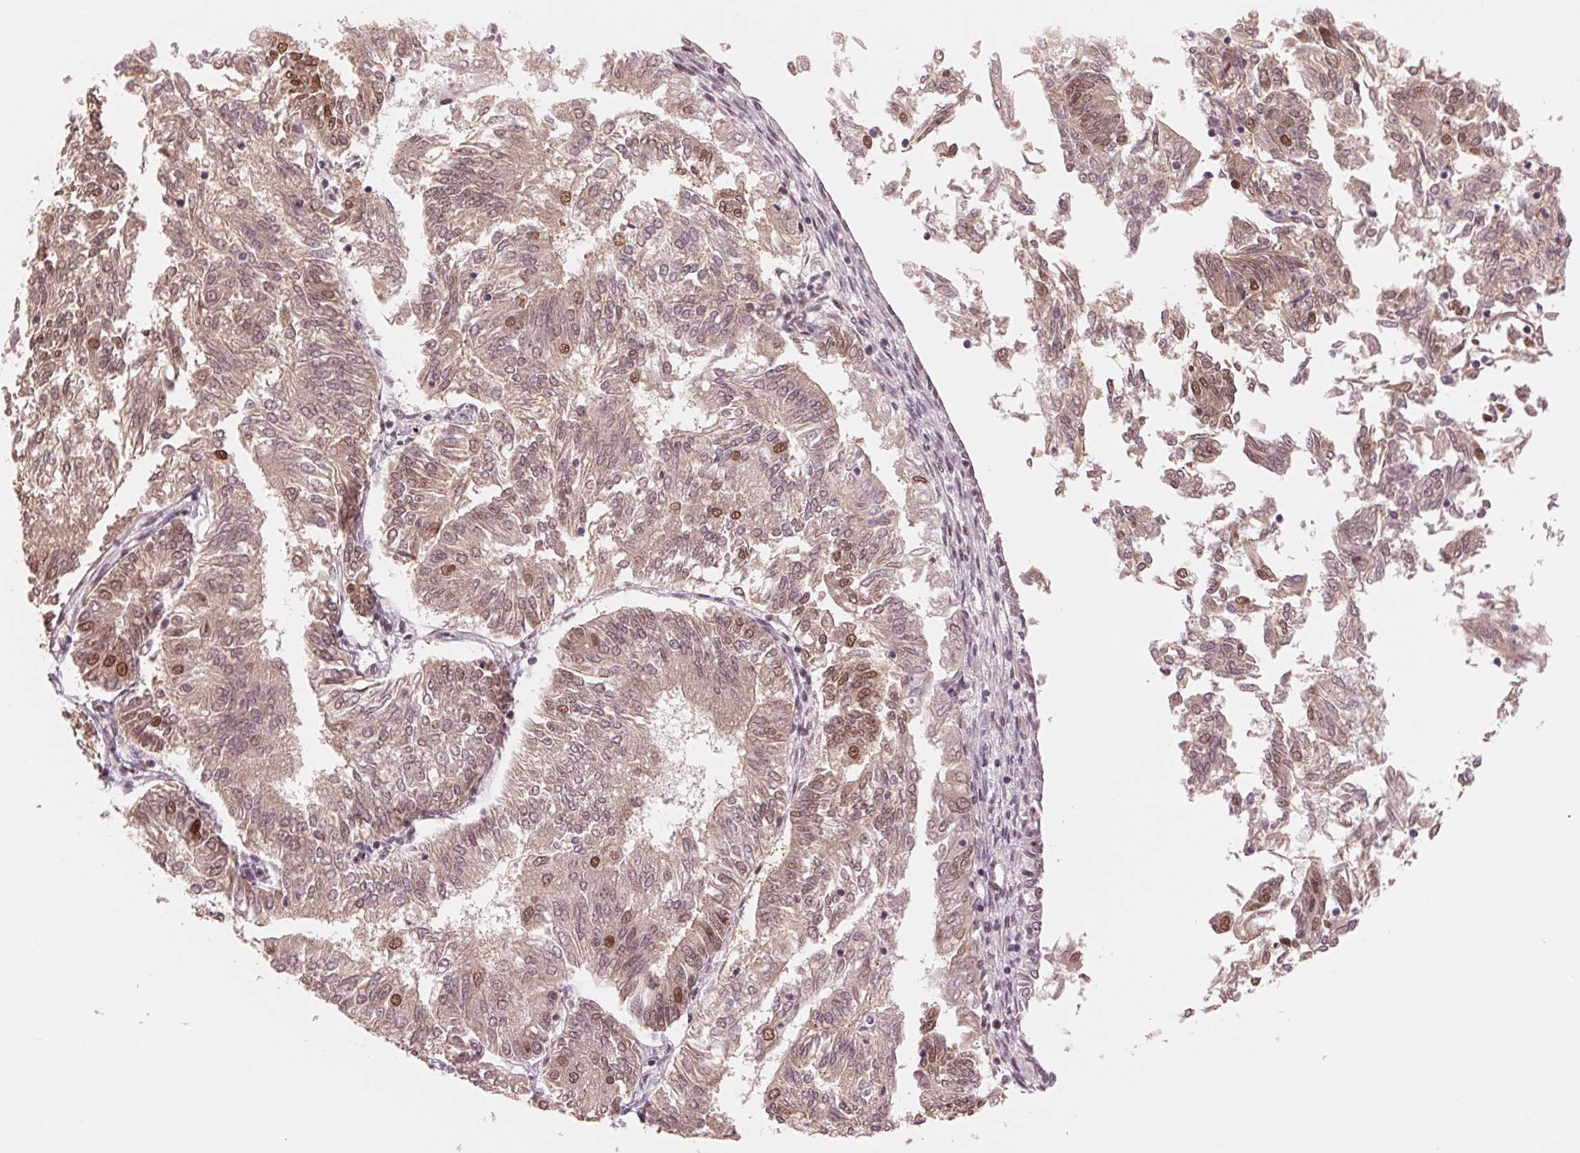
{"staining": {"intensity": "moderate", "quantity": "25%-75%", "location": "nuclear"}, "tissue": "endometrial cancer", "cell_type": "Tumor cells", "image_type": "cancer", "snomed": [{"axis": "morphology", "description": "Adenocarcinoma, NOS"}, {"axis": "topography", "description": "Endometrium"}], "caption": "Brown immunohistochemical staining in endometrial cancer (adenocarcinoma) reveals moderate nuclear staining in approximately 25%-75% of tumor cells. Using DAB (brown) and hematoxylin (blue) stains, captured at high magnification using brightfield microscopy.", "gene": "TTLL9", "patient": {"sex": "female", "age": 58}}